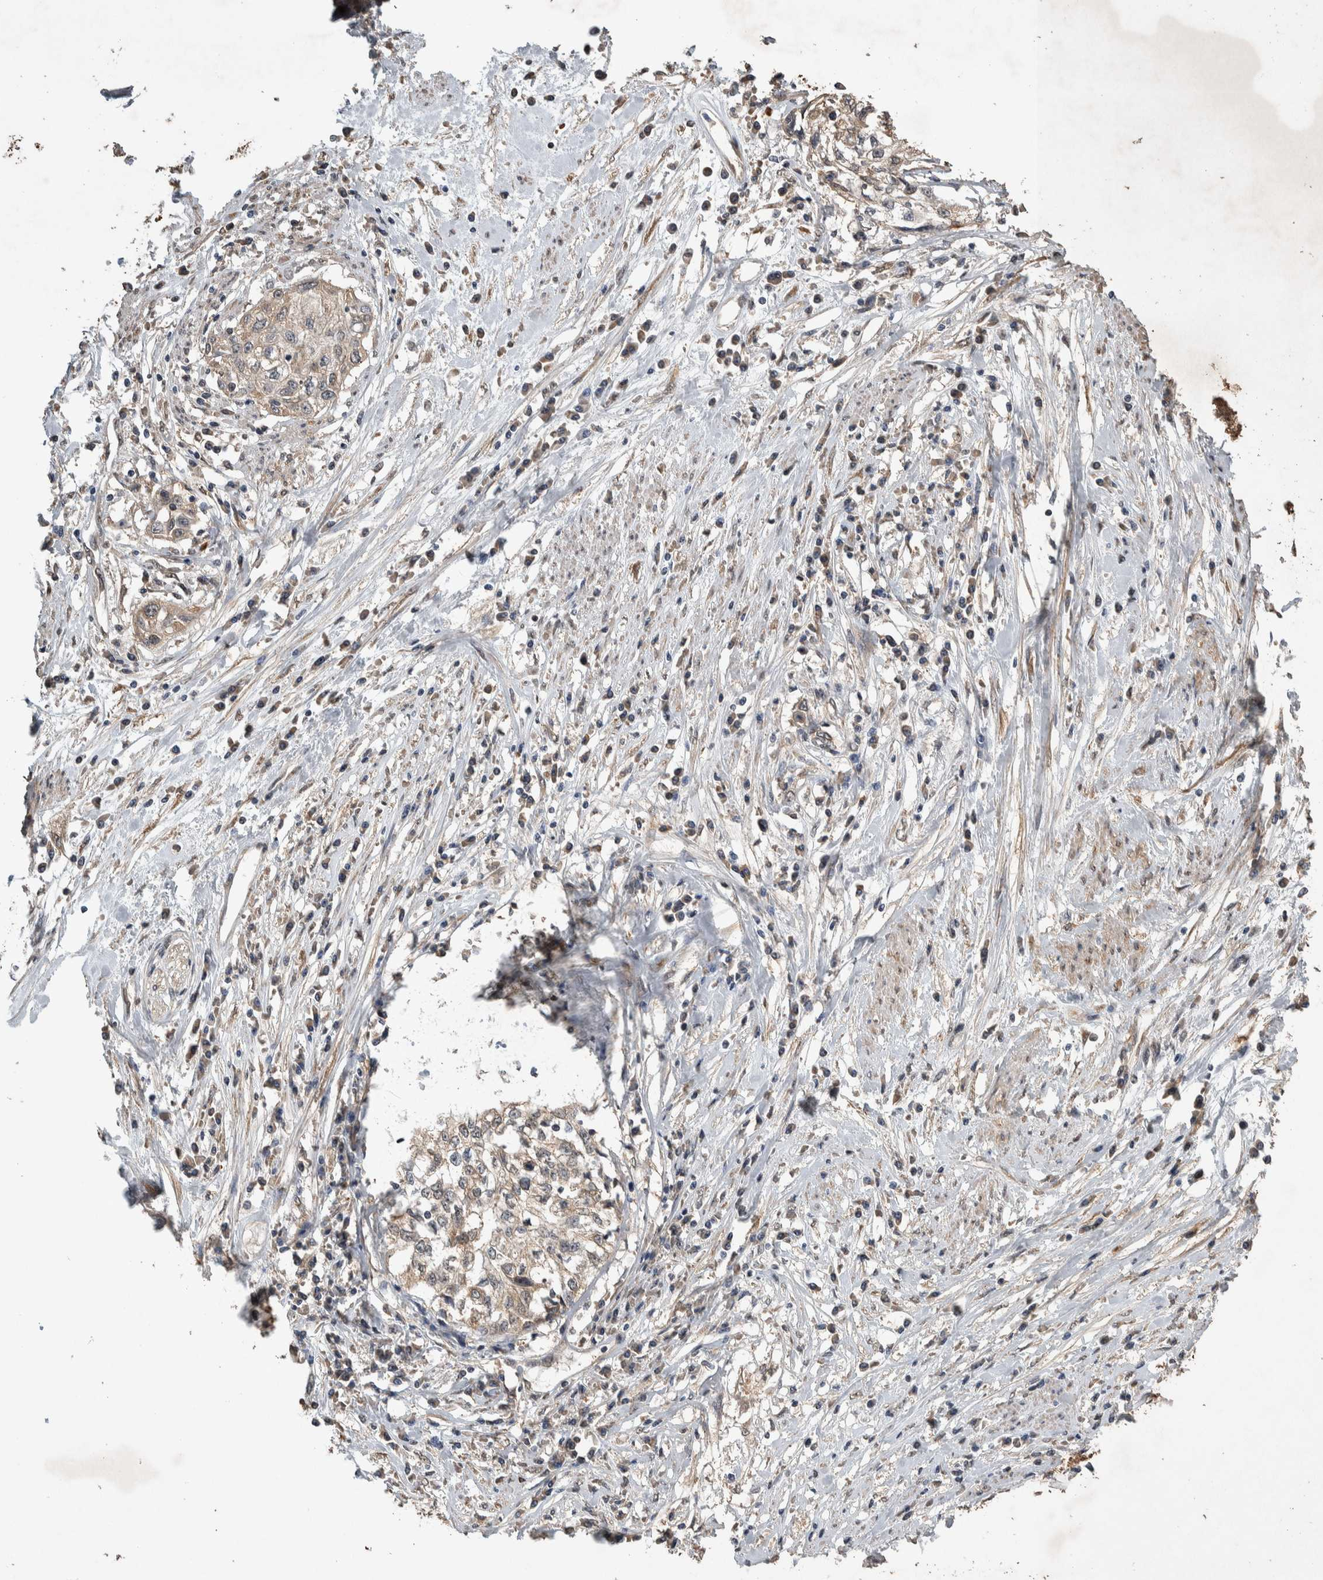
{"staining": {"intensity": "weak", "quantity": ">75%", "location": "cytoplasmic/membranous"}, "tissue": "cervical cancer", "cell_type": "Tumor cells", "image_type": "cancer", "snomed": [{"axis": "morphology", "description": "Squamous cell carcinoma, NOS"}, {"axis": "topography", "description": "Cervix"}], "caption": "Immunohistochemistry photomicrograph of squamous cell carcinoma (cervical) stained for a protein (brown), which demonstrates low levels of weak cytoplasmic/membranous staining in approximately >75% of tumor cells.", "gene": "DVL2", "patient": {"sex": "female", "age": 57}}